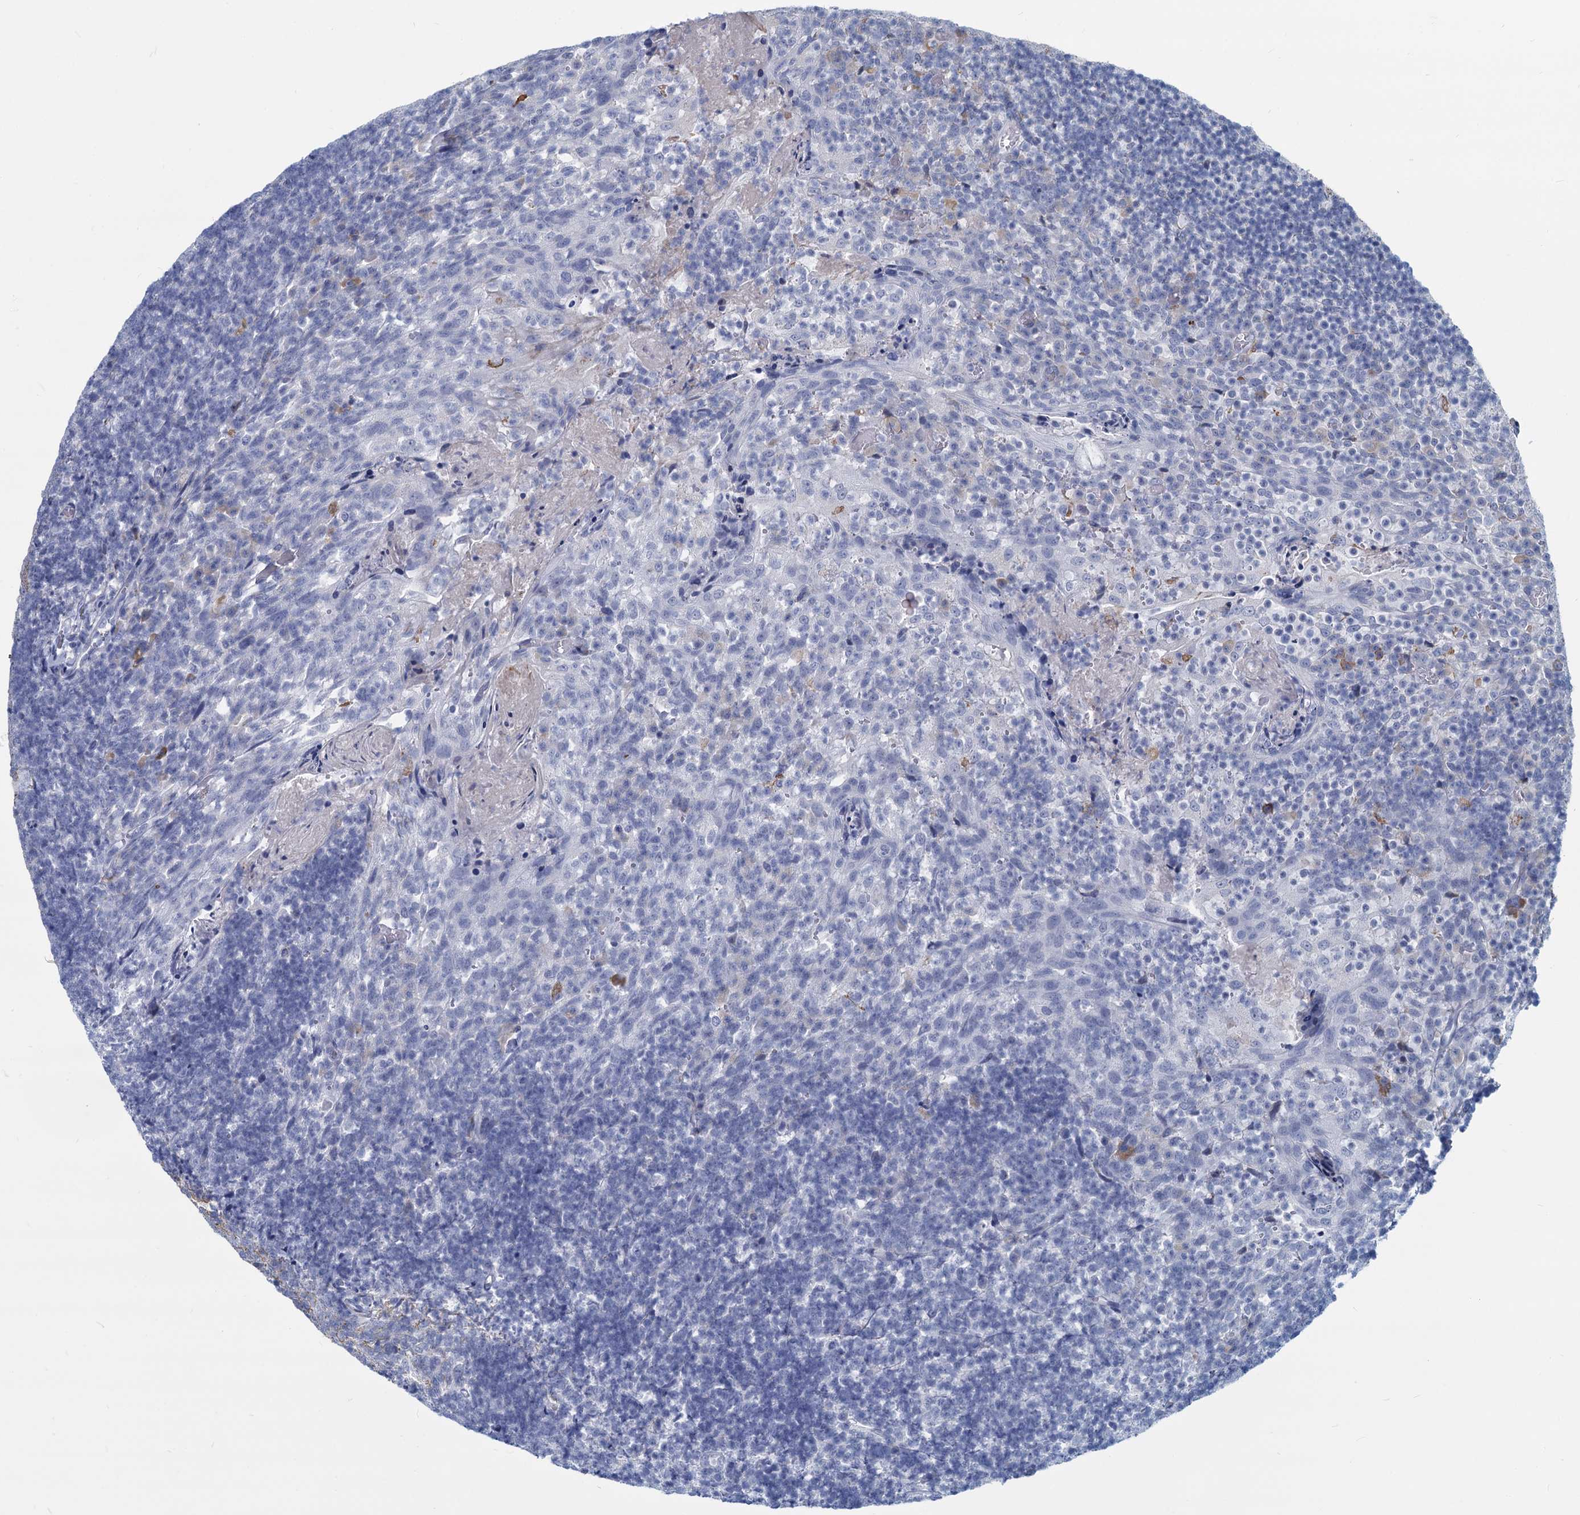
{"staining": {"intensity": "negative", "quantity": "none", "location": "none"}, "tissue": "tonsil", "cell_type": "Germinal center cells", "image_type": "normal", "snomed": [{"axis": "morphology", "description": "Normal tissue, NOS"}, {"axis": "topography", "description": "Tonsil"}], "caption": "Immunohistochemistry (IHC) histopathology image of benign tonsil: tonsil stained with DAB shows no significant protein positivity in germinal center cells.", "gene": "GSTM3", "patient": {"sex": "female", "age": 10}}